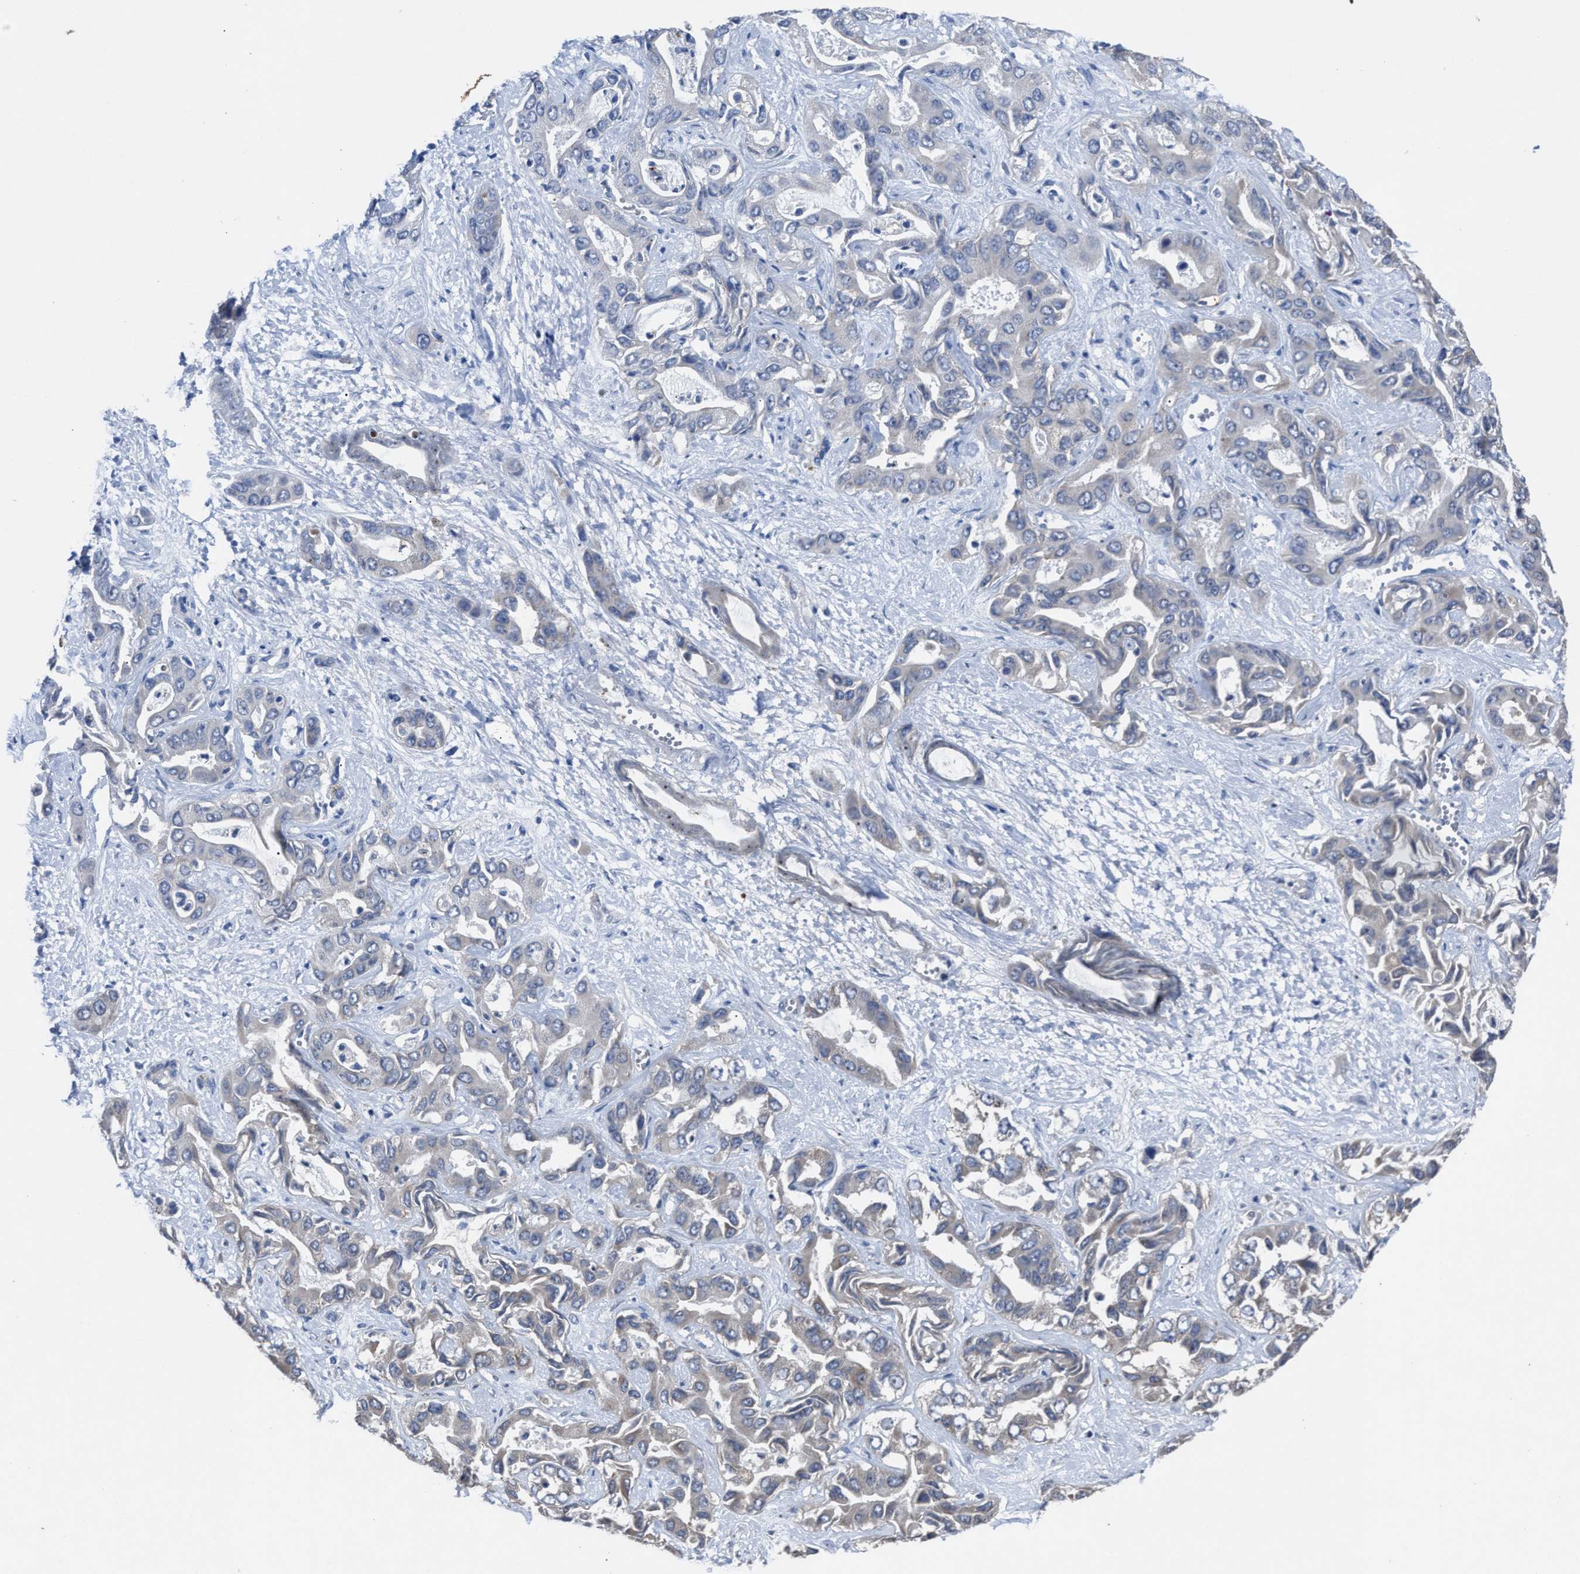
{"staining": {"intensity": "negative", "quantity": "none", "location": "none"}, "tissue": "liver cancer", "cell_type": "Tumor cells", "image_type": "cancer", "snomed": [{"axis": "morphology", "description": "Cholangiocarcinoma"}, {"axis": "topography", "description": "Liver"}], "caption": "High magnification brightfield microscopy of liver cholangiocarcinoma stained with DAB (3,3'-diaminobenzidine) (brown) and counterstained with hematoxylin (blue): tumor cells show no significant staining.", "gene": "UPF1", "patient": {"sex": "female", "age": 52}}